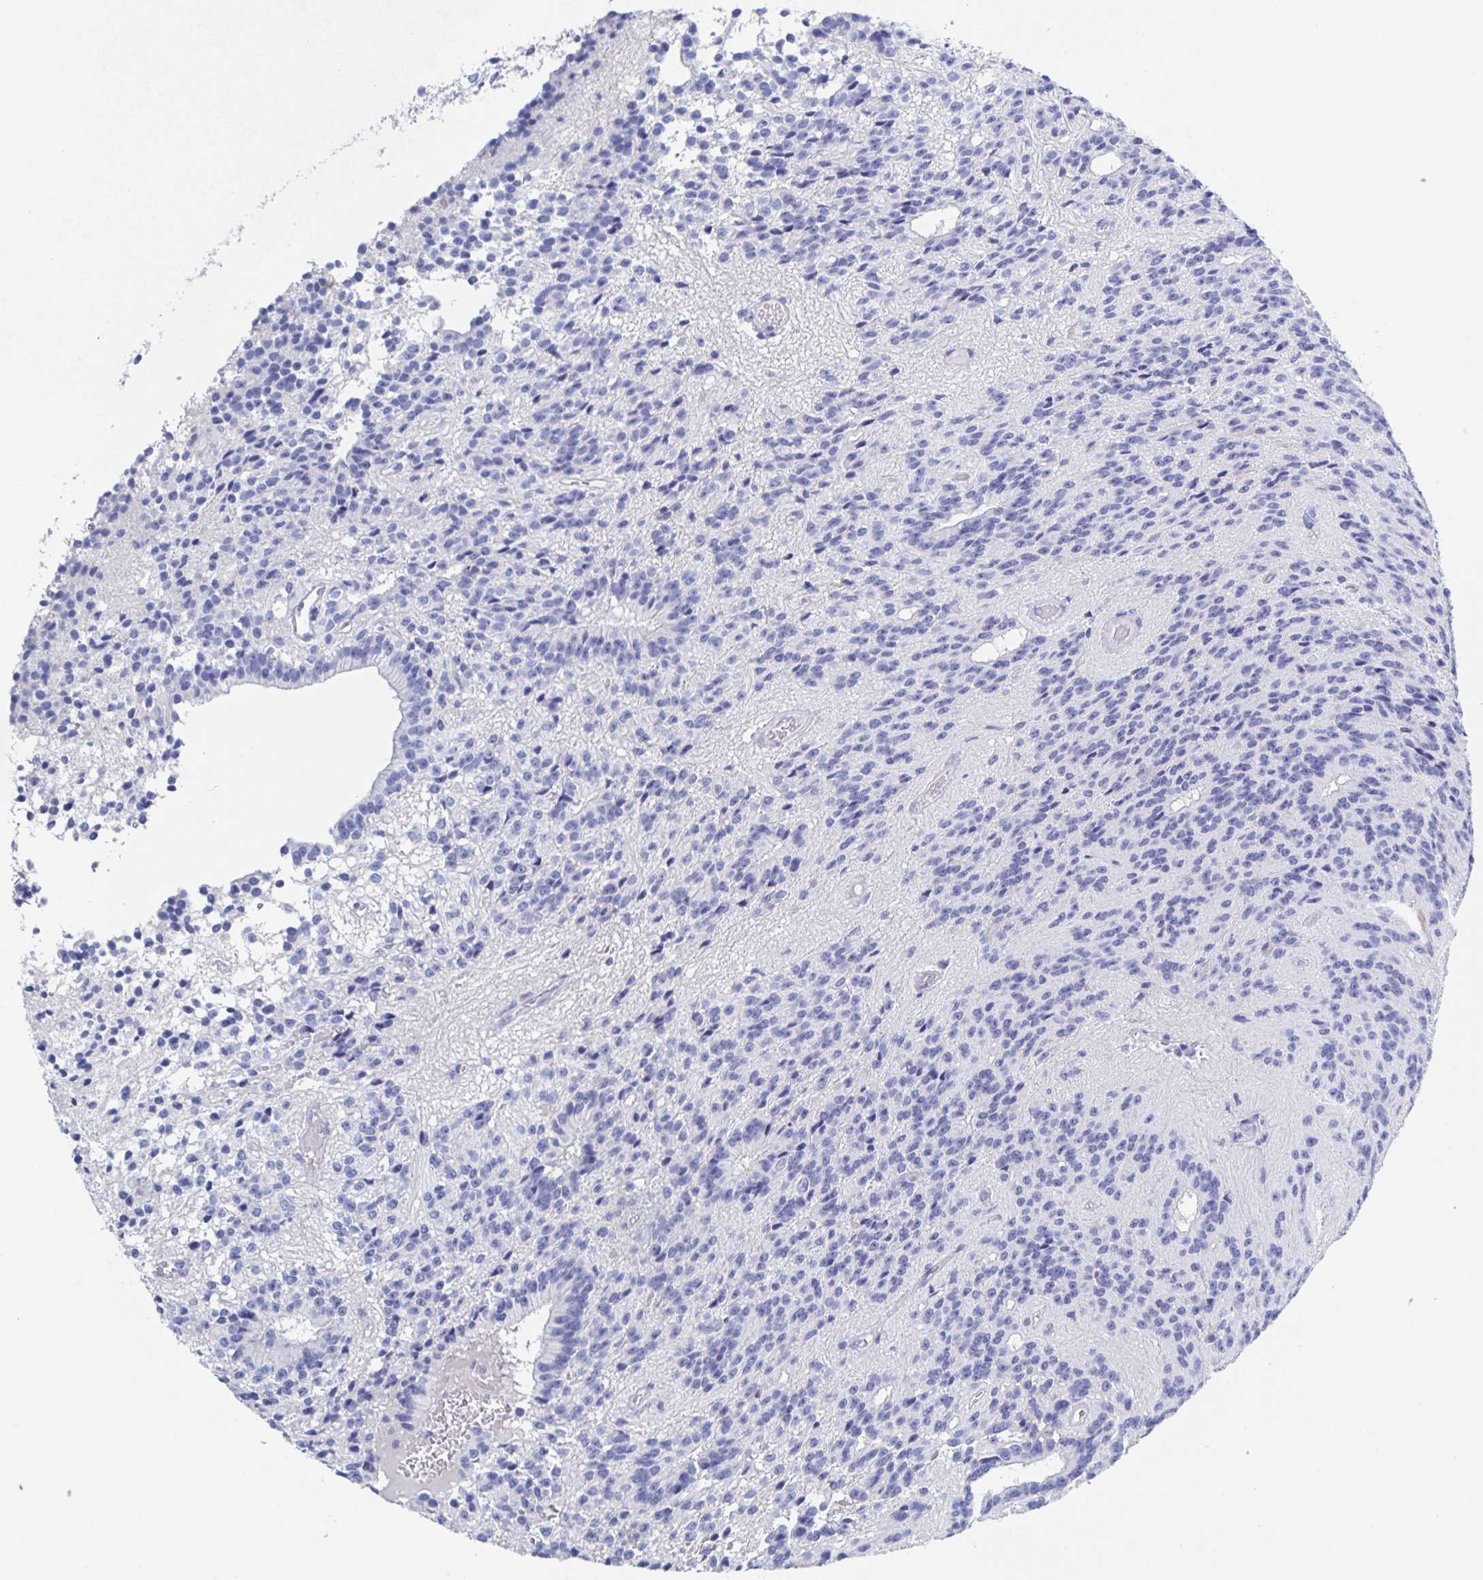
{"staining": {"intensity": "negative", "quantity": "none", "location": "none"}, "tissue": "glioma", "cell_type": "Tumor cells", "image_type": "cancer", "snomed": [{"axis": "morphology", "description": "Glioma, malignant, Low grade"}, {"axis": "topography", "description": "Brain"}], "caption": "A high-resolution histopathology image shows immunohistochemistry (IHC) staining of low-grade glioma (malignant), which demonstrates no significant positivity in tumor cells.", "gene": "DMBT1", "patient": {"sex": "male", "age": 31}}